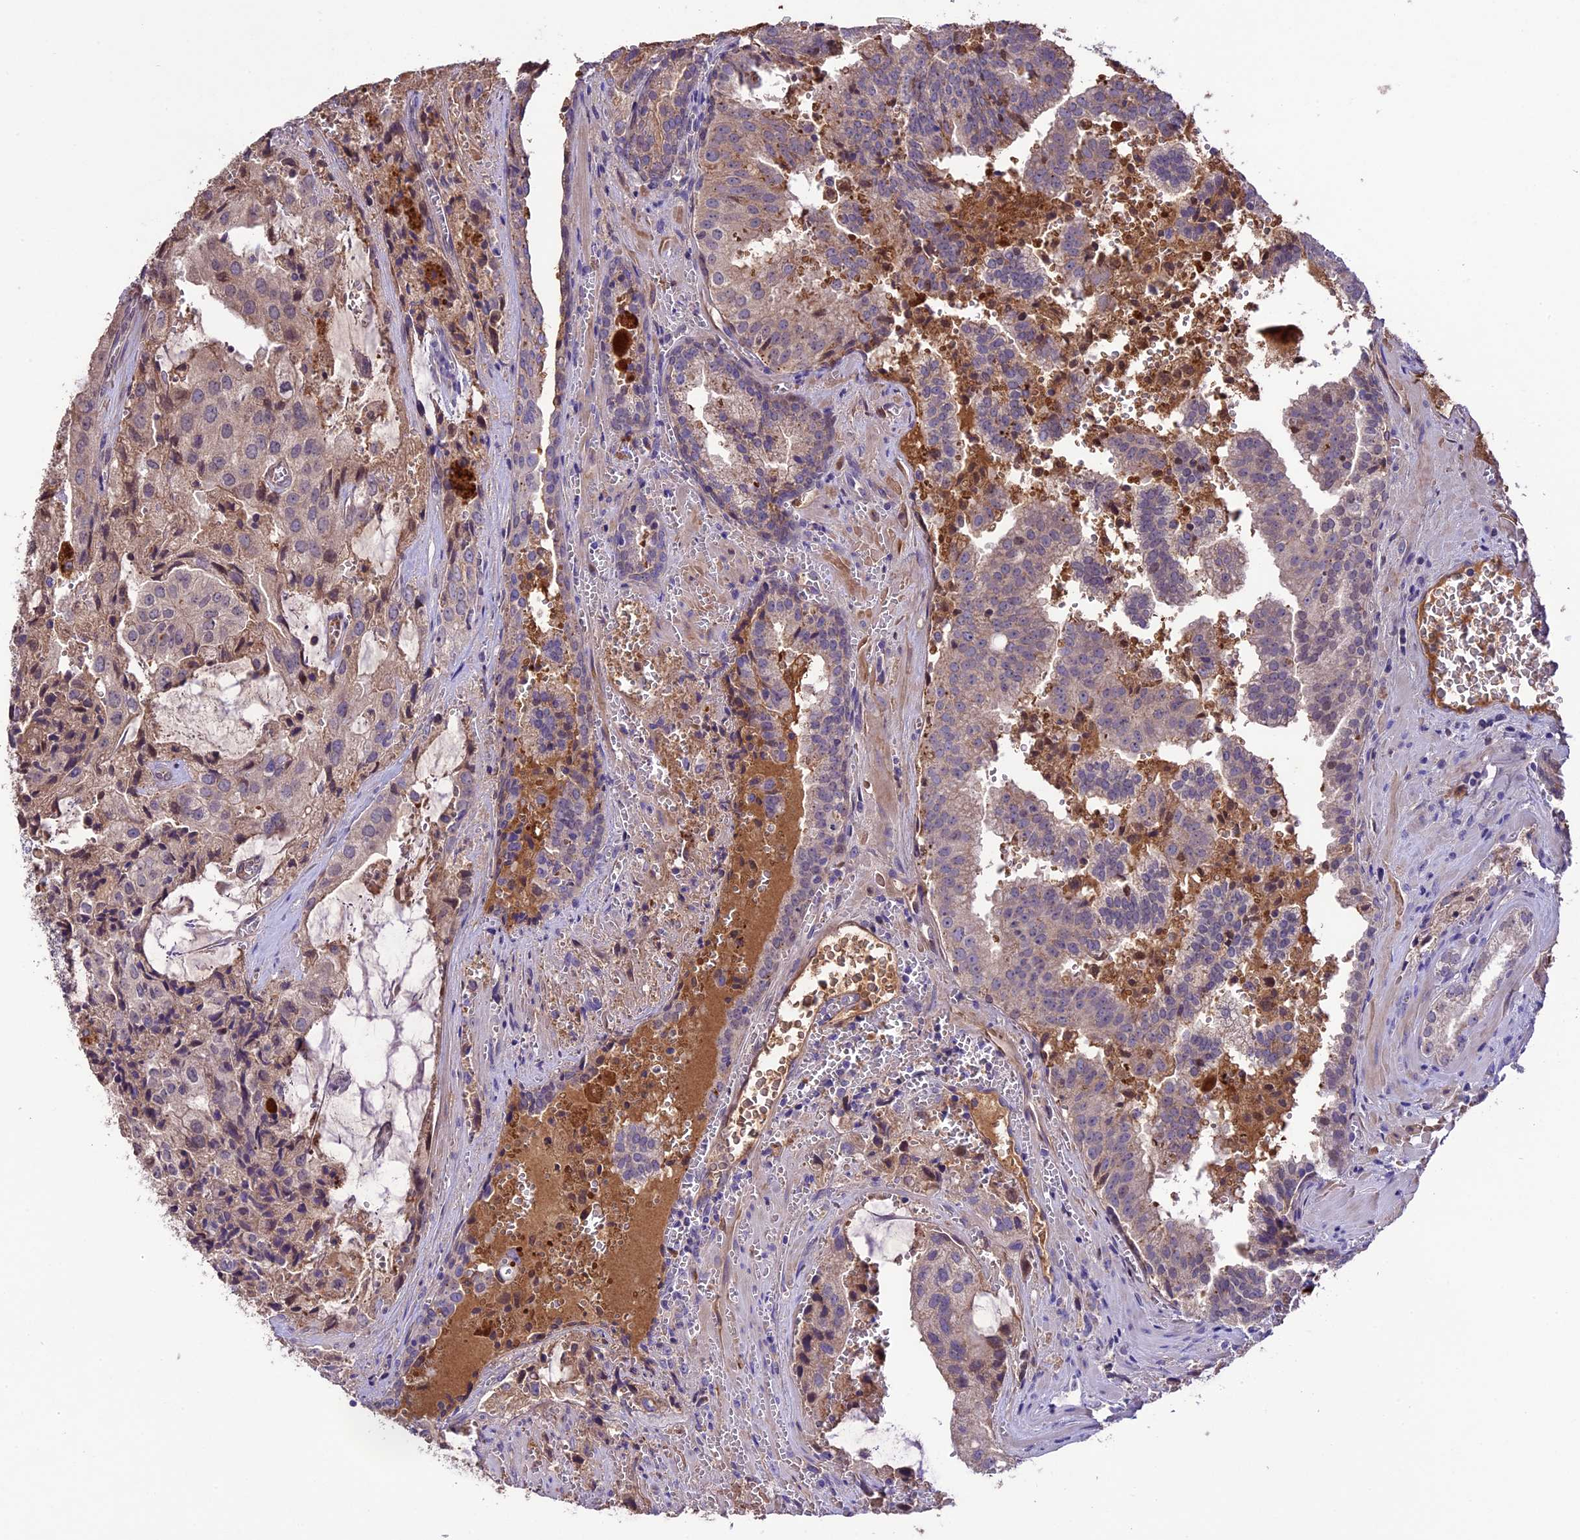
{"staining": {"intensity": "weak", "quantity": "25%-75%", "location": "cytoplasmic/membranous"}, "tissue": "prostate cancer", "cell_type": "Tumor cells", "image_type": "cancer", "snomed": [{"axis": "morphology", "description": "Adenocarcinoma, High grade"}, {"axis": "topography", "description": "Prostate"}], "caption": "Immunohistochemical staining of human prostate adenocarcinoma (high-grade) displays low levels of weak cytoplasmic/membranous protein positivity in approximately 25%-75% of tumor cells. (Stains: DAB in brown, nuclei in blue, Microscopy: brightfield microscopy at high magnification).", "gene": "TCP11L2", "patient": {"sex": "male", "age": 68}}